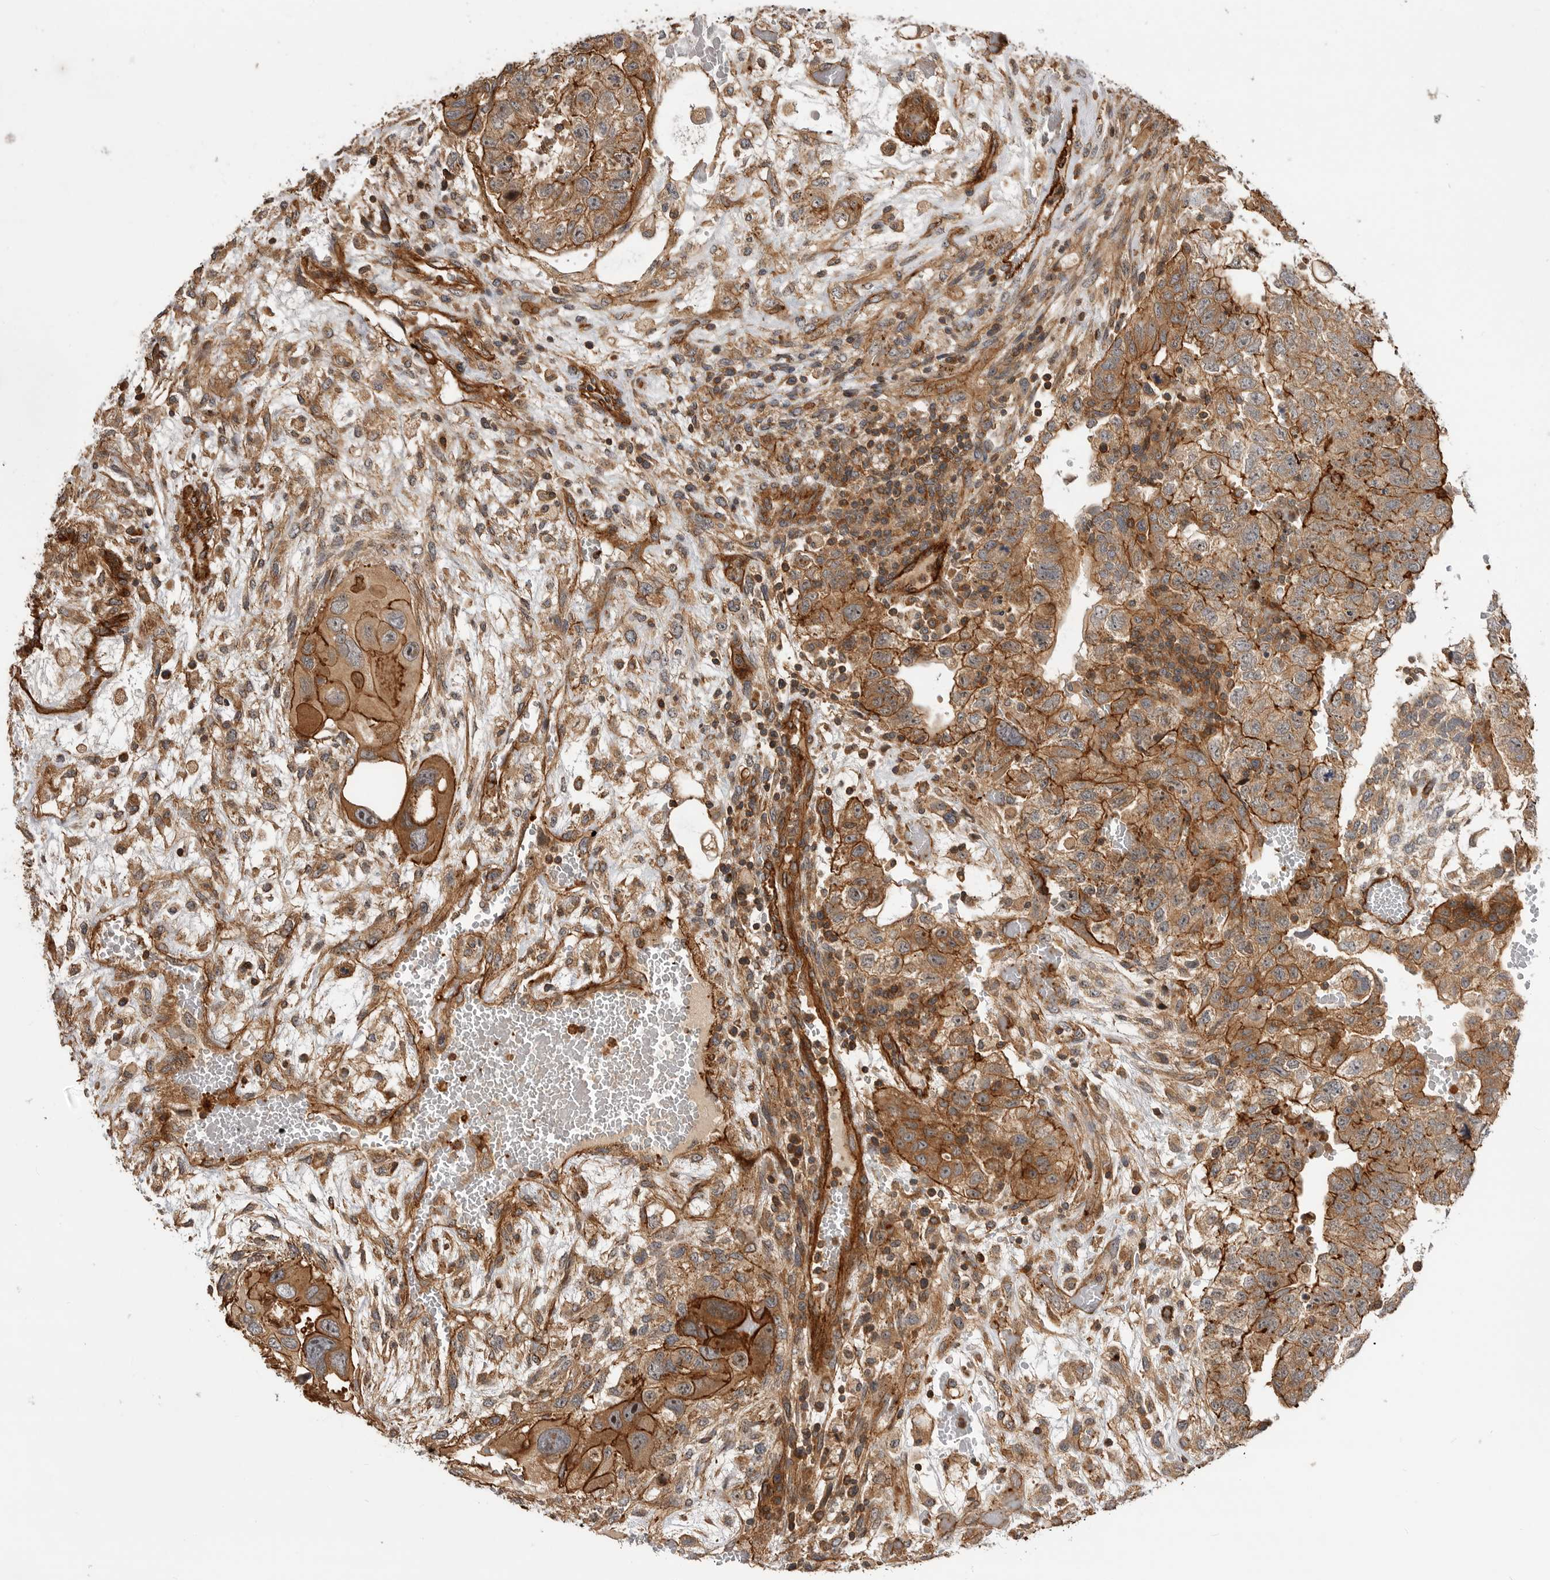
{"staining": {"intensity": "strong", "quantity": ">75%", "location": "cytoplasmic/membranous"}, "tissue": "testis cancer", "cell_type": "Tumor cells", "image_type": "cancer", "snomed": [{"axis": "morphology", "description": "Carcinoma, Embryonal, NOS"}, {"axis": "topography", "description": "Testis"}], "caption": "The photomicrograph shows immunohistochemical staining of embryonal carcinoma (testis). There is strong cytoplasmic/membranous expression is seen in about >75% of tumor cells.", "gene": "GPATCH2", "patient": {"sex": "male", "age": 36}}